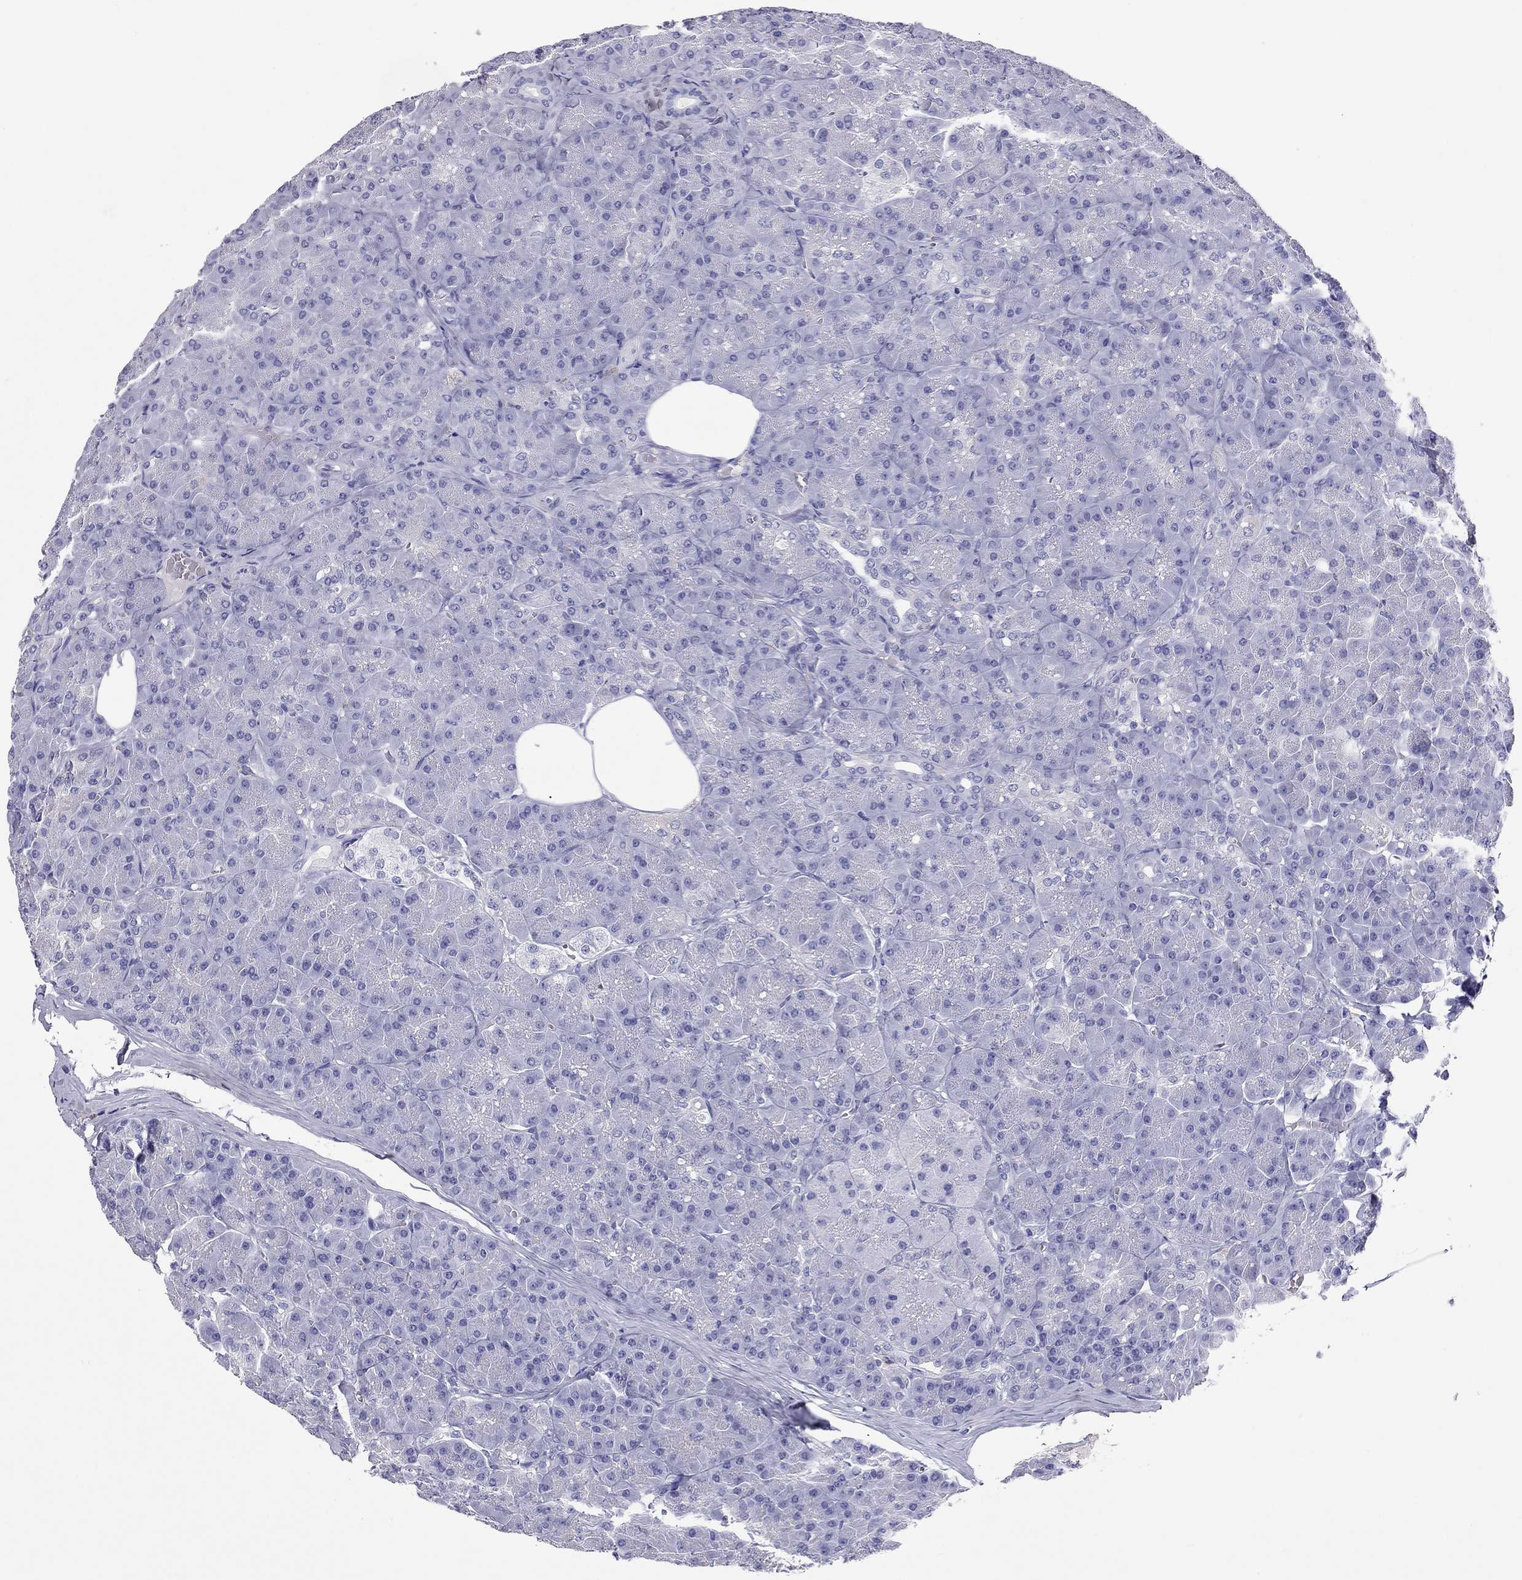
{"staining": {"intensity": "negative", "quantity": "none", "location": "none"}, "tissue": "pancreas", "cell_type": "Exocrine glandular cells", "image_type": "normal", "snomed": [{"axis": "morphology", "description": "Normal tissue, NOS"}, {"axis": "topography", "description": "Pancreas"}], "caption": "Immunohistochemistry (IHC) micrograph of unremarkable human pancreas stained for a protein (brown), which displays no expression in exocrine glandular cells. (DAB immunohistochemistry (IHC) visualized using brightfield microscopy, high magnification).", "gene": "CALHM1", "patient": {"sex": "male", "age": 57}}